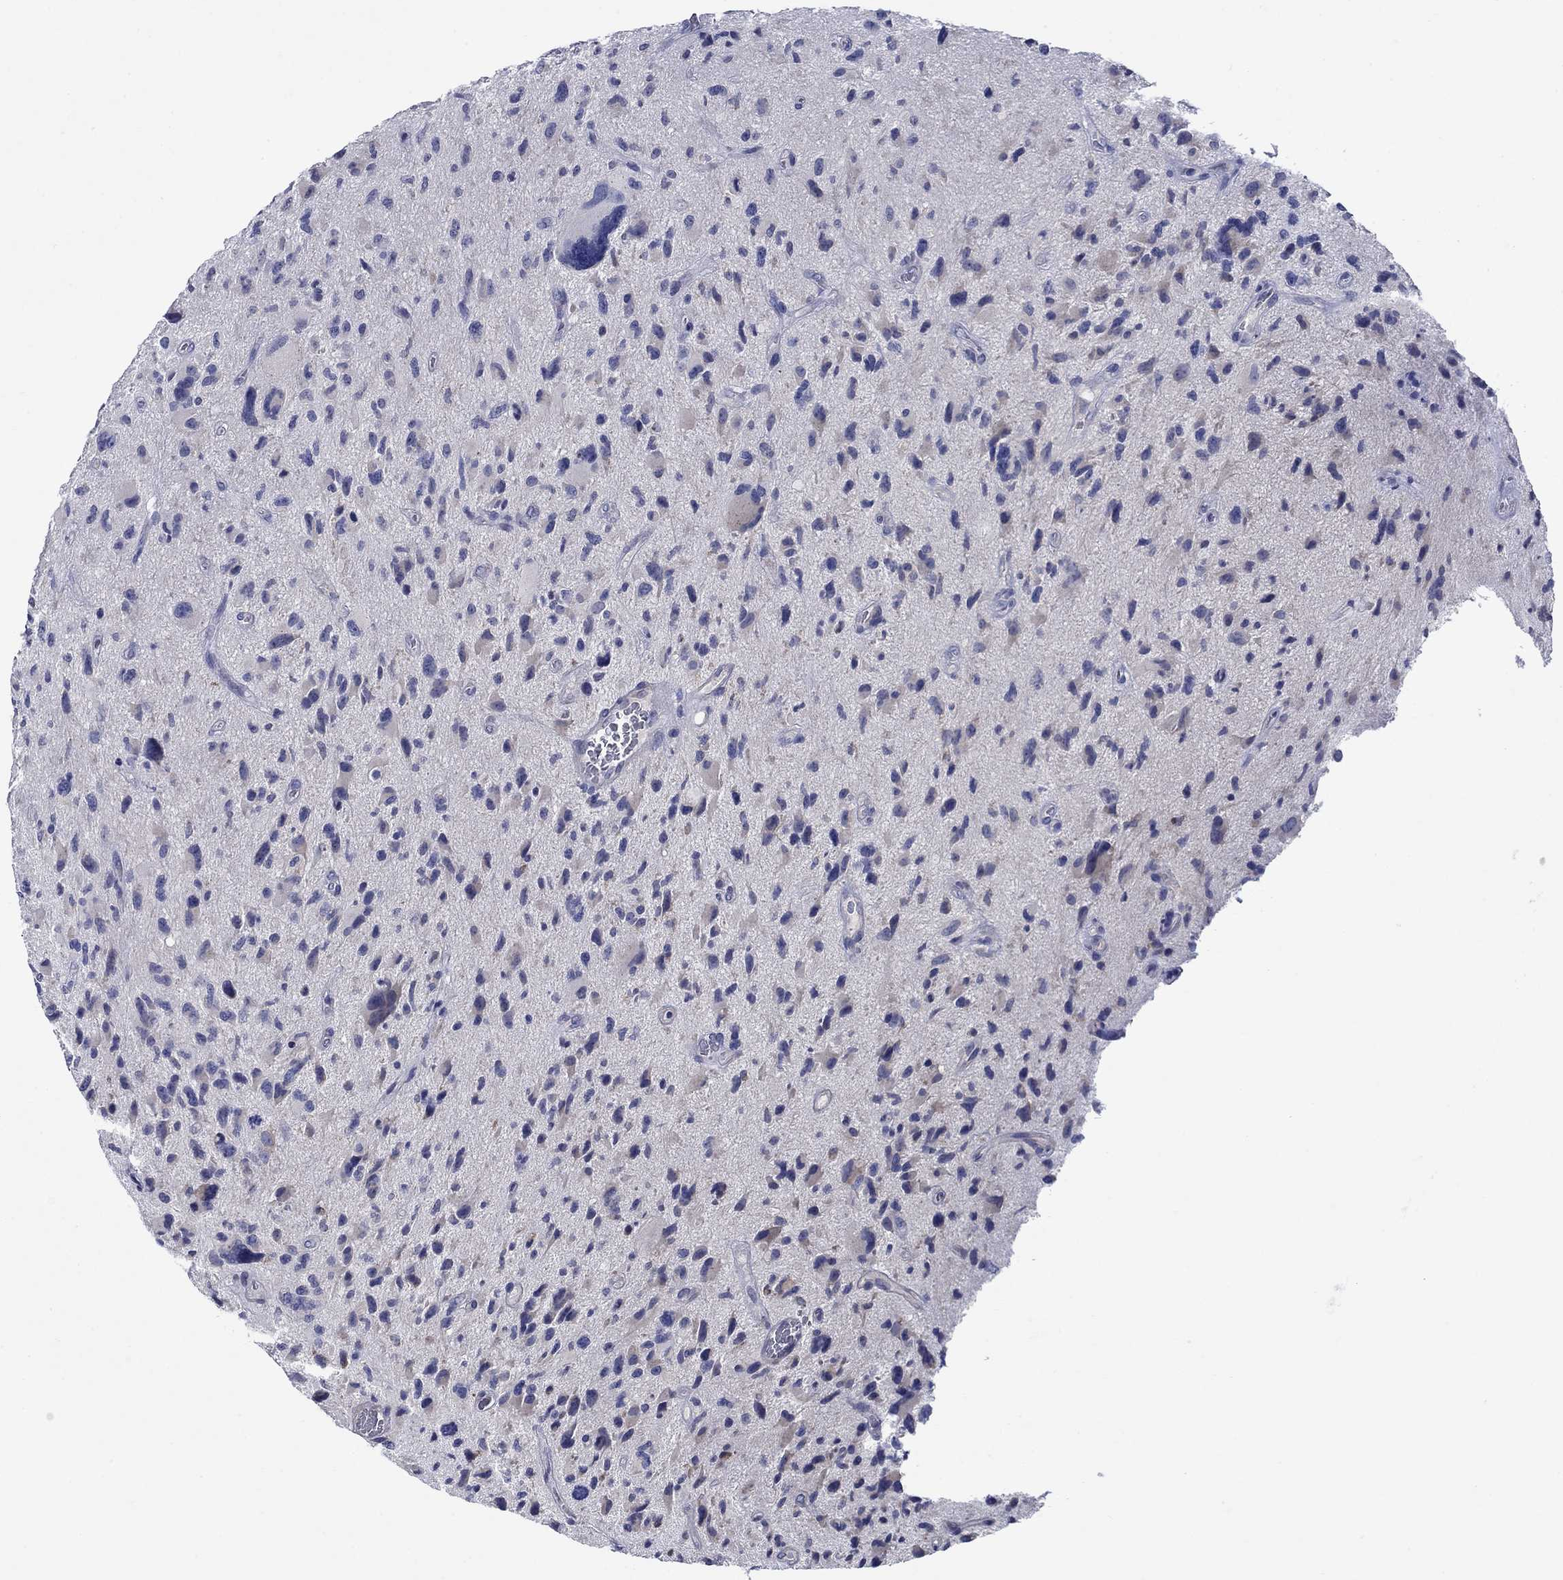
{"staining": {"intensity": "negative", "quantity": "none", "location": "none"}, "tissue": "glioma", "cell_type": "Tumor cells", "image_type": "cancer", "snomed": [{"axis": "morphology", "description": "Glioma, malignant, NOS"}, {"axis": "morphology", "description": "Glioma, malignant, High grade"}, {"axis": "topography", "description": "Brain"}], "caption": "Human malignant glioma stained for a protein using immunohistochemistry demonstrates no staining in tumor cells.", "gene": "SULT2B1", "patient": {"sex": "female", "age": 71}}